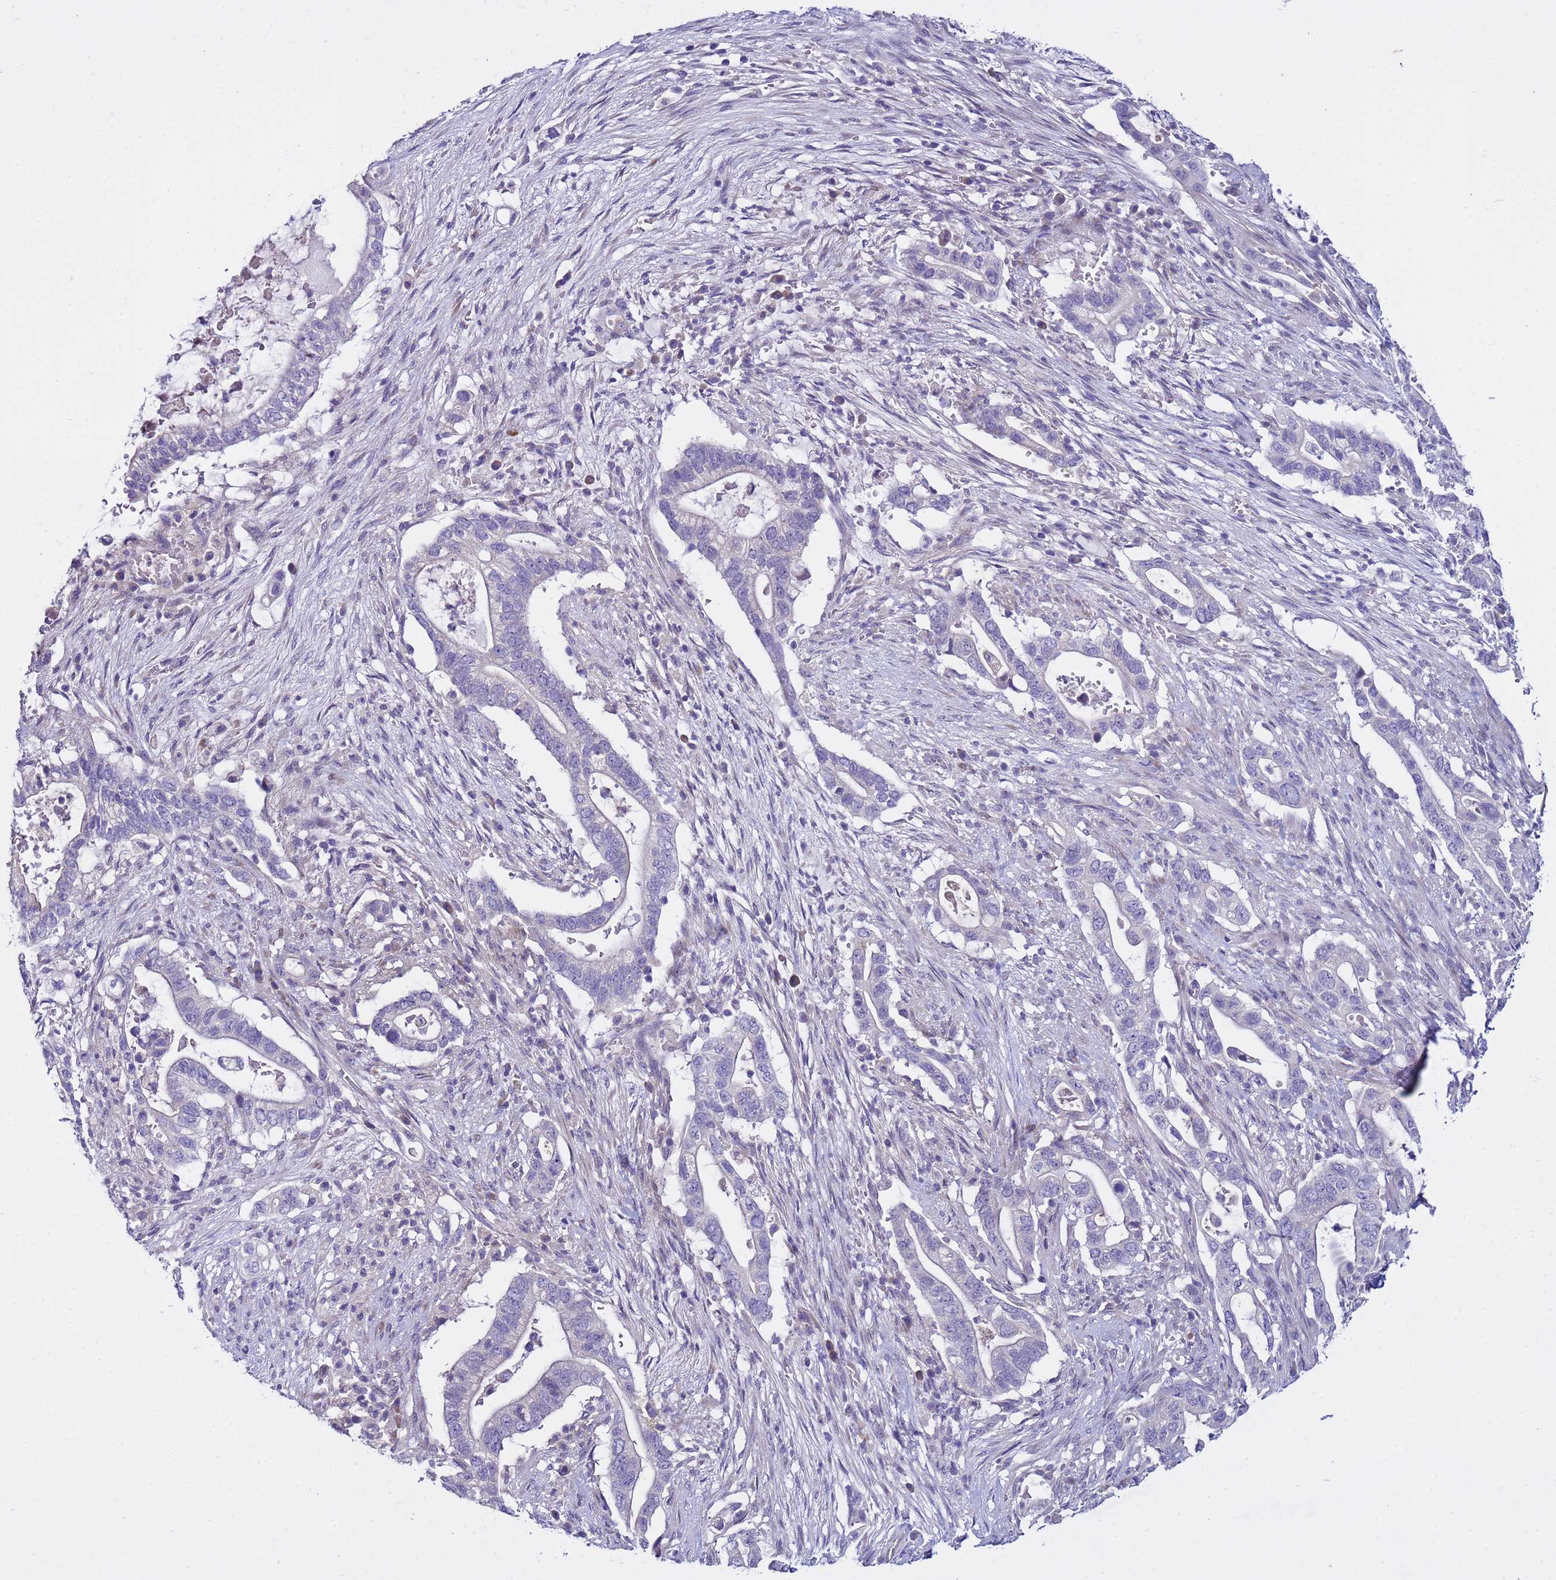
{"staining": {"intensity": "negative", "quantity": "none", "location": "none"}, "tissue": "pancreatic cancer", "cell_type": "Tumor cells", "image_type": "cancer", "snomed": [{"axis": "morphology", "description": "Adenocarcinoma, NOS"}, {"axis": "topography", "description": "Pancreas"}], "caption": "The photomicrograph demonstrates no staining of tumor cells in pancreatic cancer. (Stains: DAB (3,3'-diaminobenzidine) immunohistochemistry with hematoxylin counter stain, Microscopy: brightfield microscopy at high magnification).", "gene": "IGSF11", "patient": {"sex": "female", "age": 72}}